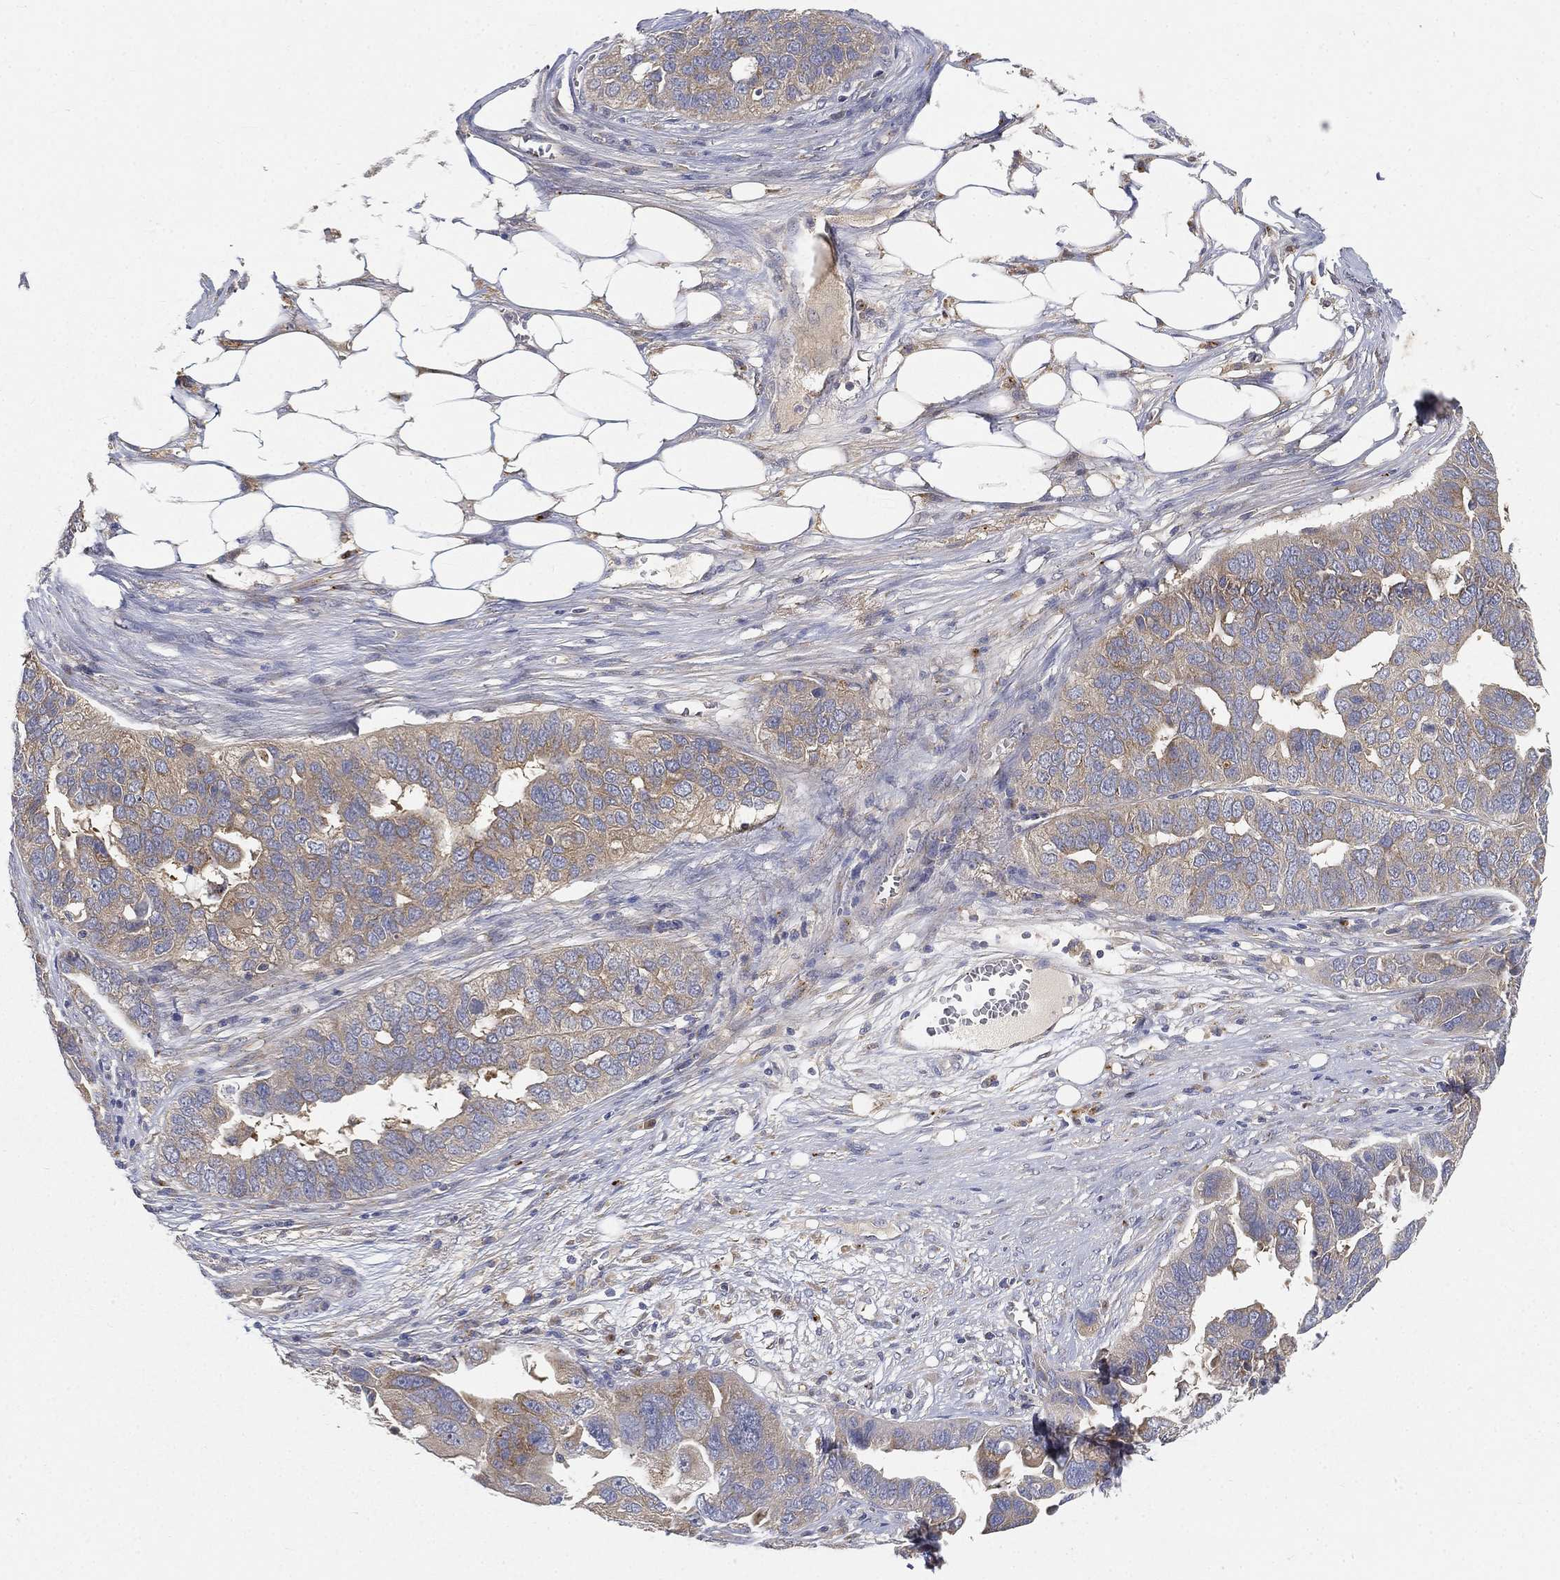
{"staining": {"intensity": "weak", "quantity": "<25%", "location": "cytoplasmic/membranous"}, "tissue": "ovarian cancer", "cell_type": "Tumor cells", "image_type": "cancer", "snomed": [{"axis": "morphology", "description": "Carcinoma, endometroid"}, {"axis": "topography", "description": "Soft tissue"}, {"axis": "topography", "description": "Ovary"}], "caption": "Histopathology image shows no protein staining in tumor cells of ovarian cancer (endometroid carcinoma) tissue.", "gene": "CTSL", "patient": {"sex": "female", "age": 52}}